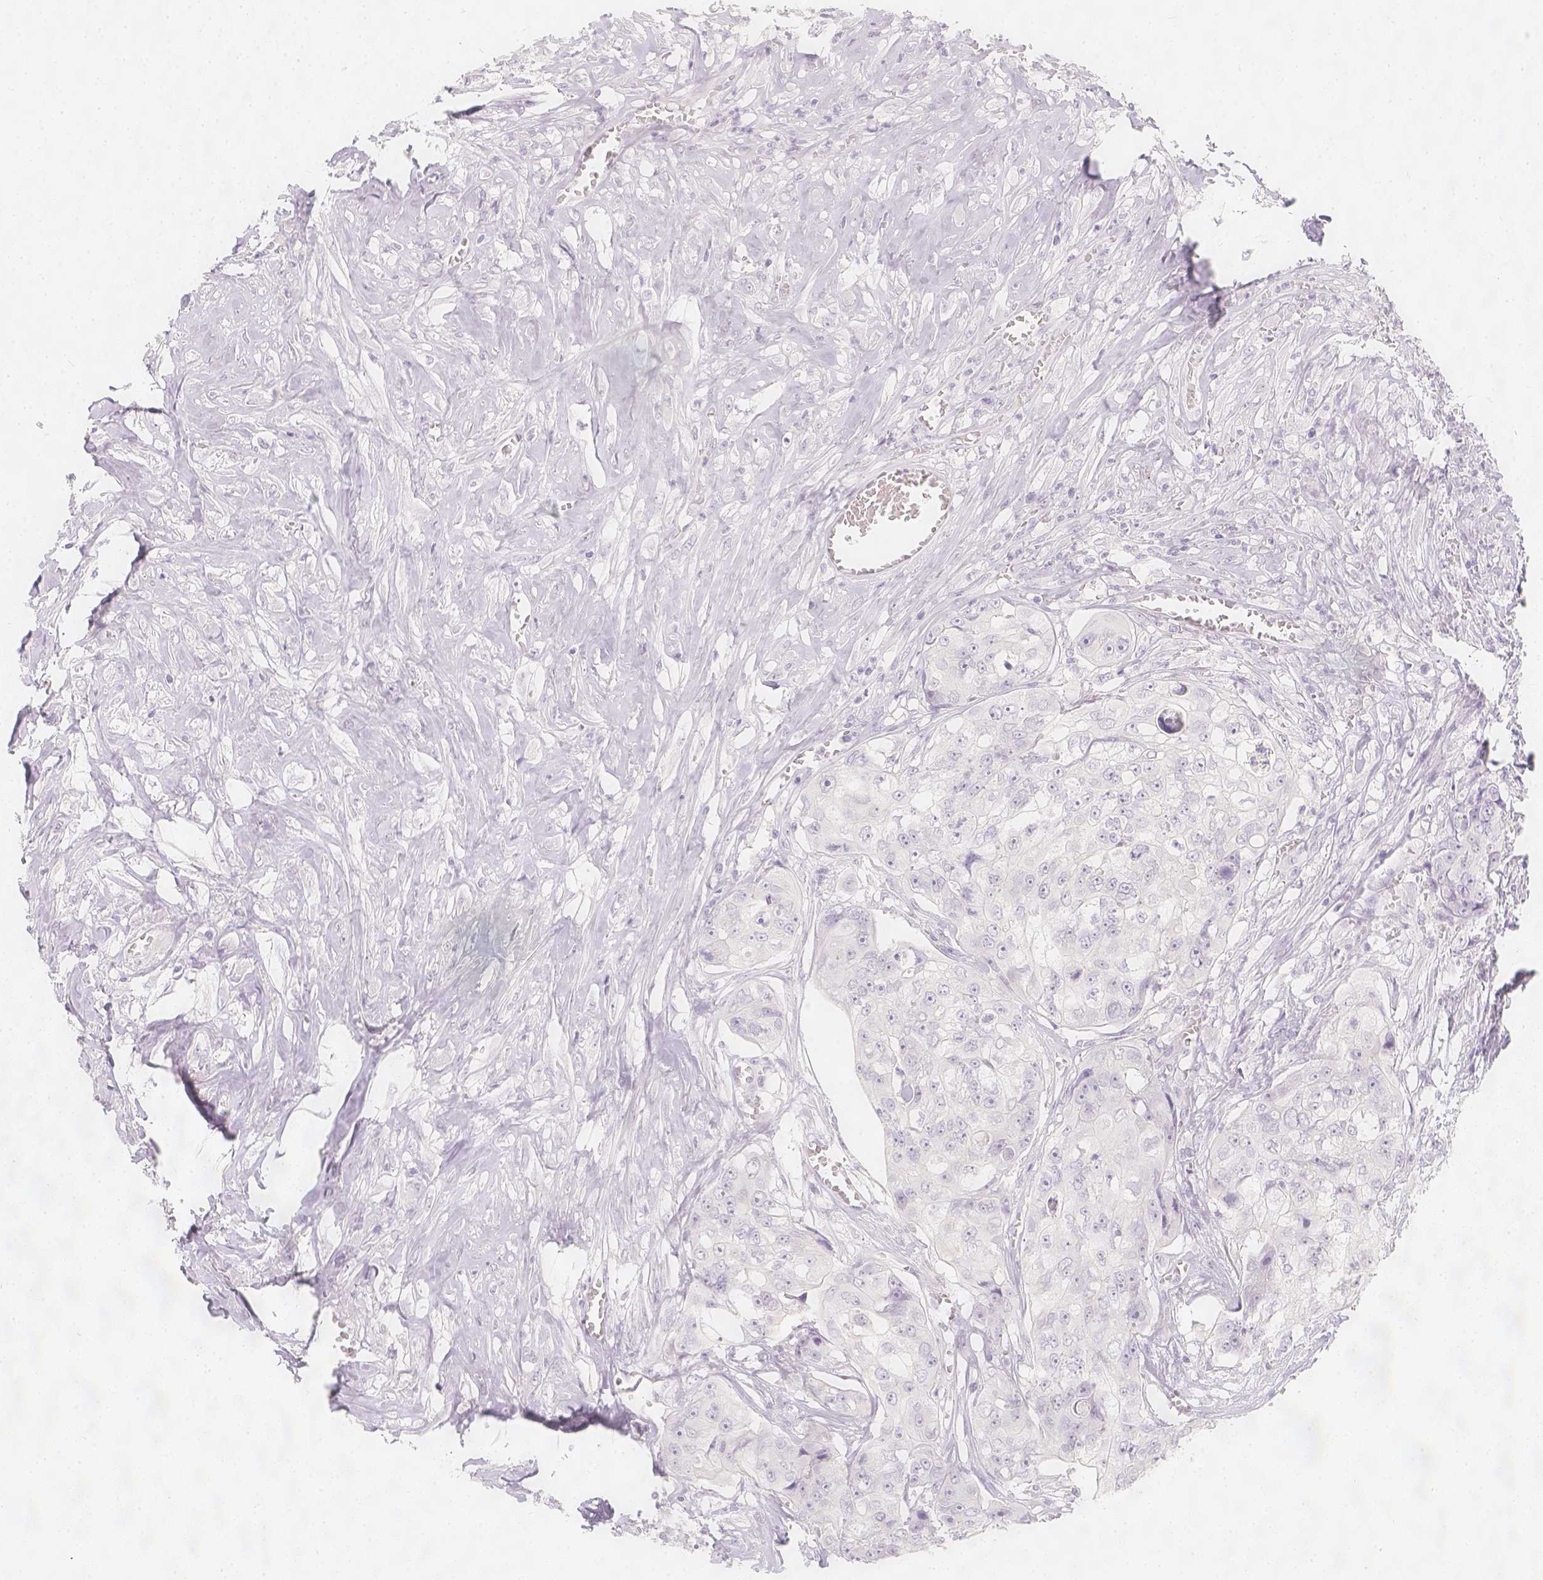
{"staining": {"intensity": "negative", "quantity": "none", "location": "none"}, "tissue": "colorectal cancer", "cell_type": "Tumor cells", "image_type": "cancer", "snomed": [{"axis": "morphology", "description": "Adenocarcinoma, NOS"}, {"axis": "topography", "description": "Rectum"}], "caption": "Immunohistochemistry (IHC) micrograph of colorectal adenocarcinoma stained for a protein (brown), which exhibits no expression in tumor cells.", "gene": "SLC18A1", "patient": {"sex": "female", "age": 62}}